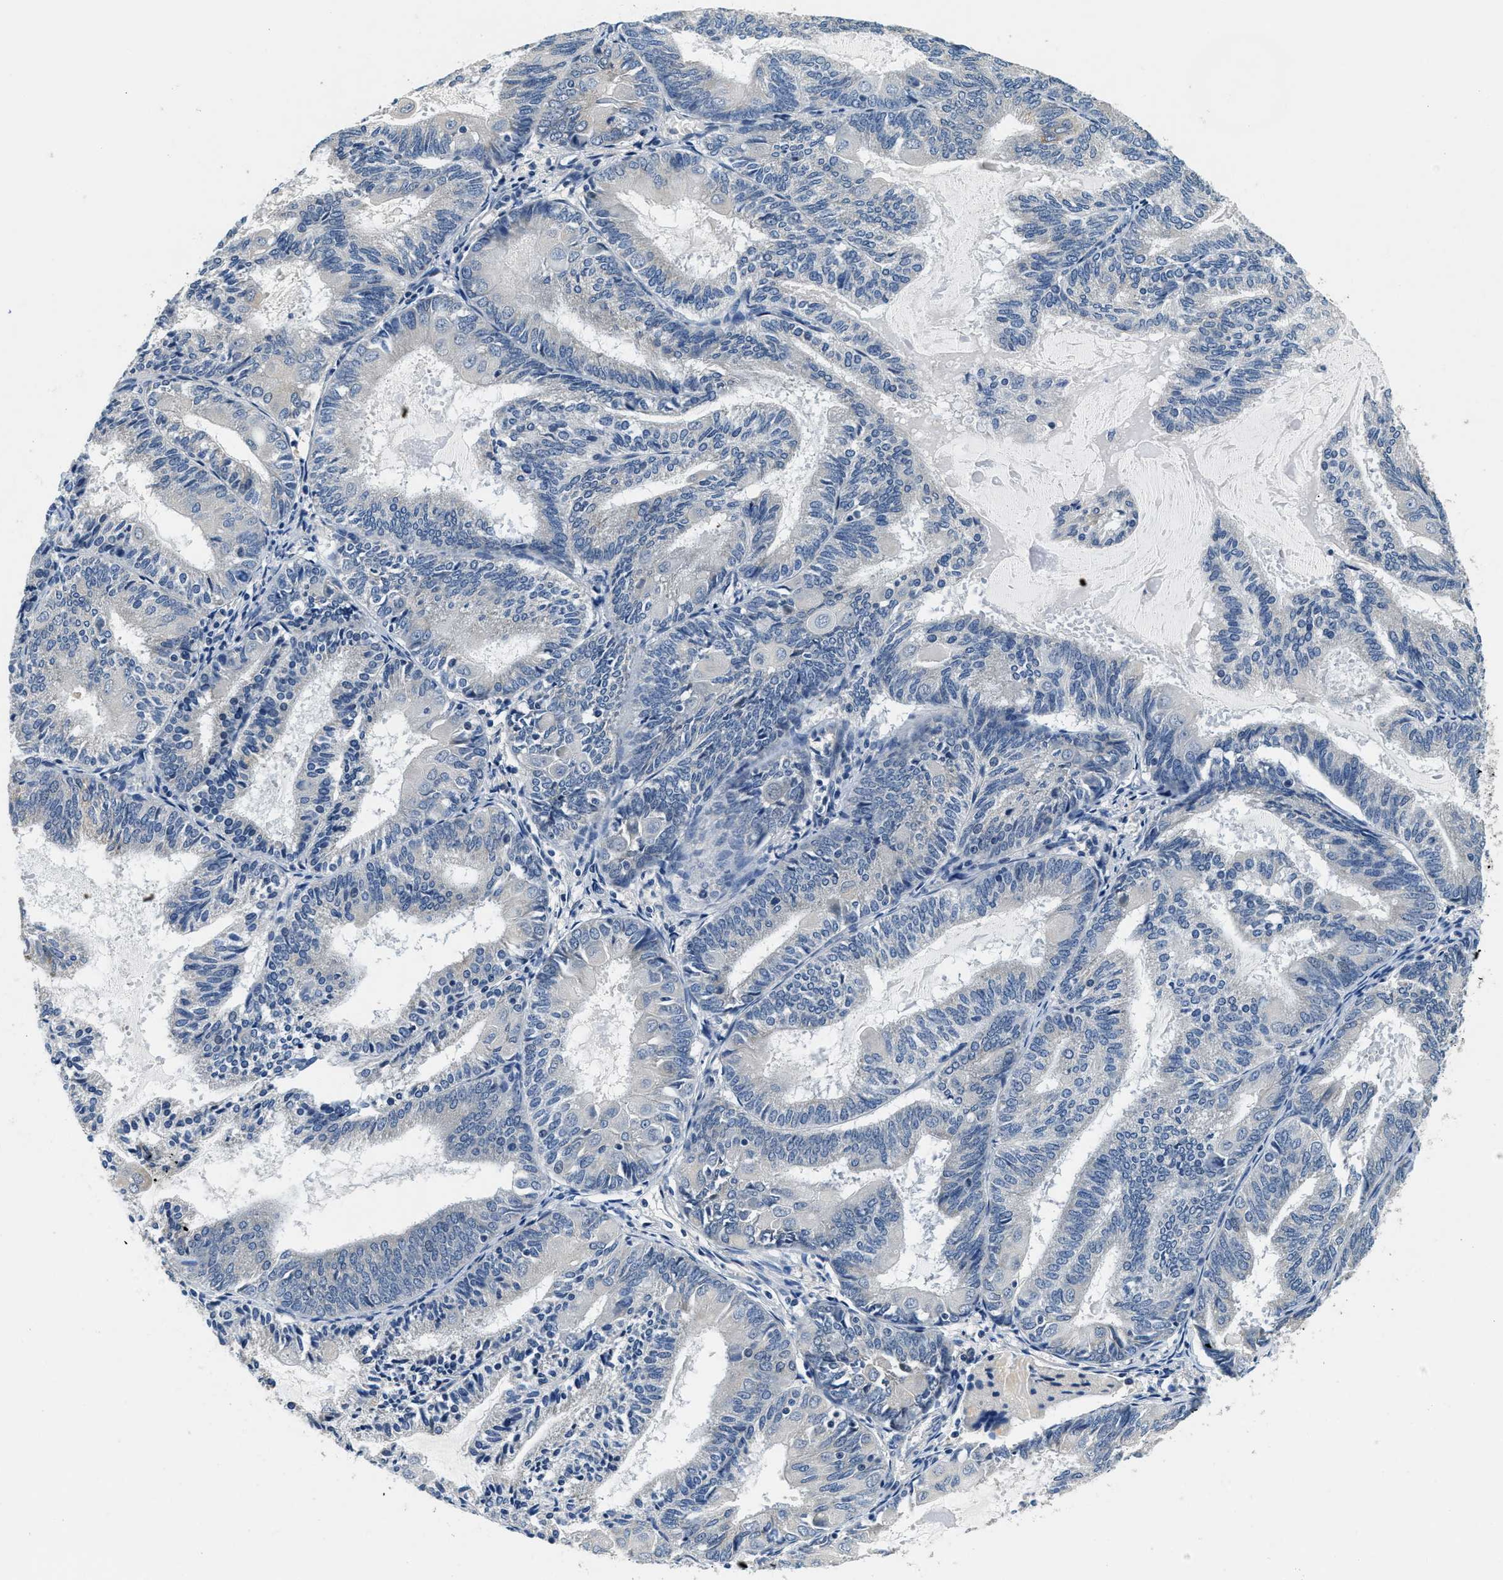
{"staining": {"intensity": "negative", "quantity": "none", "location": "none"}, "tissue": "endometrial cancer", "cell_type": "Tumor cells", "image_type": "cancer", "snomed": [{"axis": "morphology", "description": "Adenocarcinoma, NOS"}, {"axis": "topography", "description": "Endometrium"}], "caption": "This is an immunohistochemistry (IHC) photomicrograph of human endometrial cancer (adenocarcinoma). There is no positivity in tumor cells.", "gene": "ALDH3A2", "patient": {"sex": "female", "age": 81}}